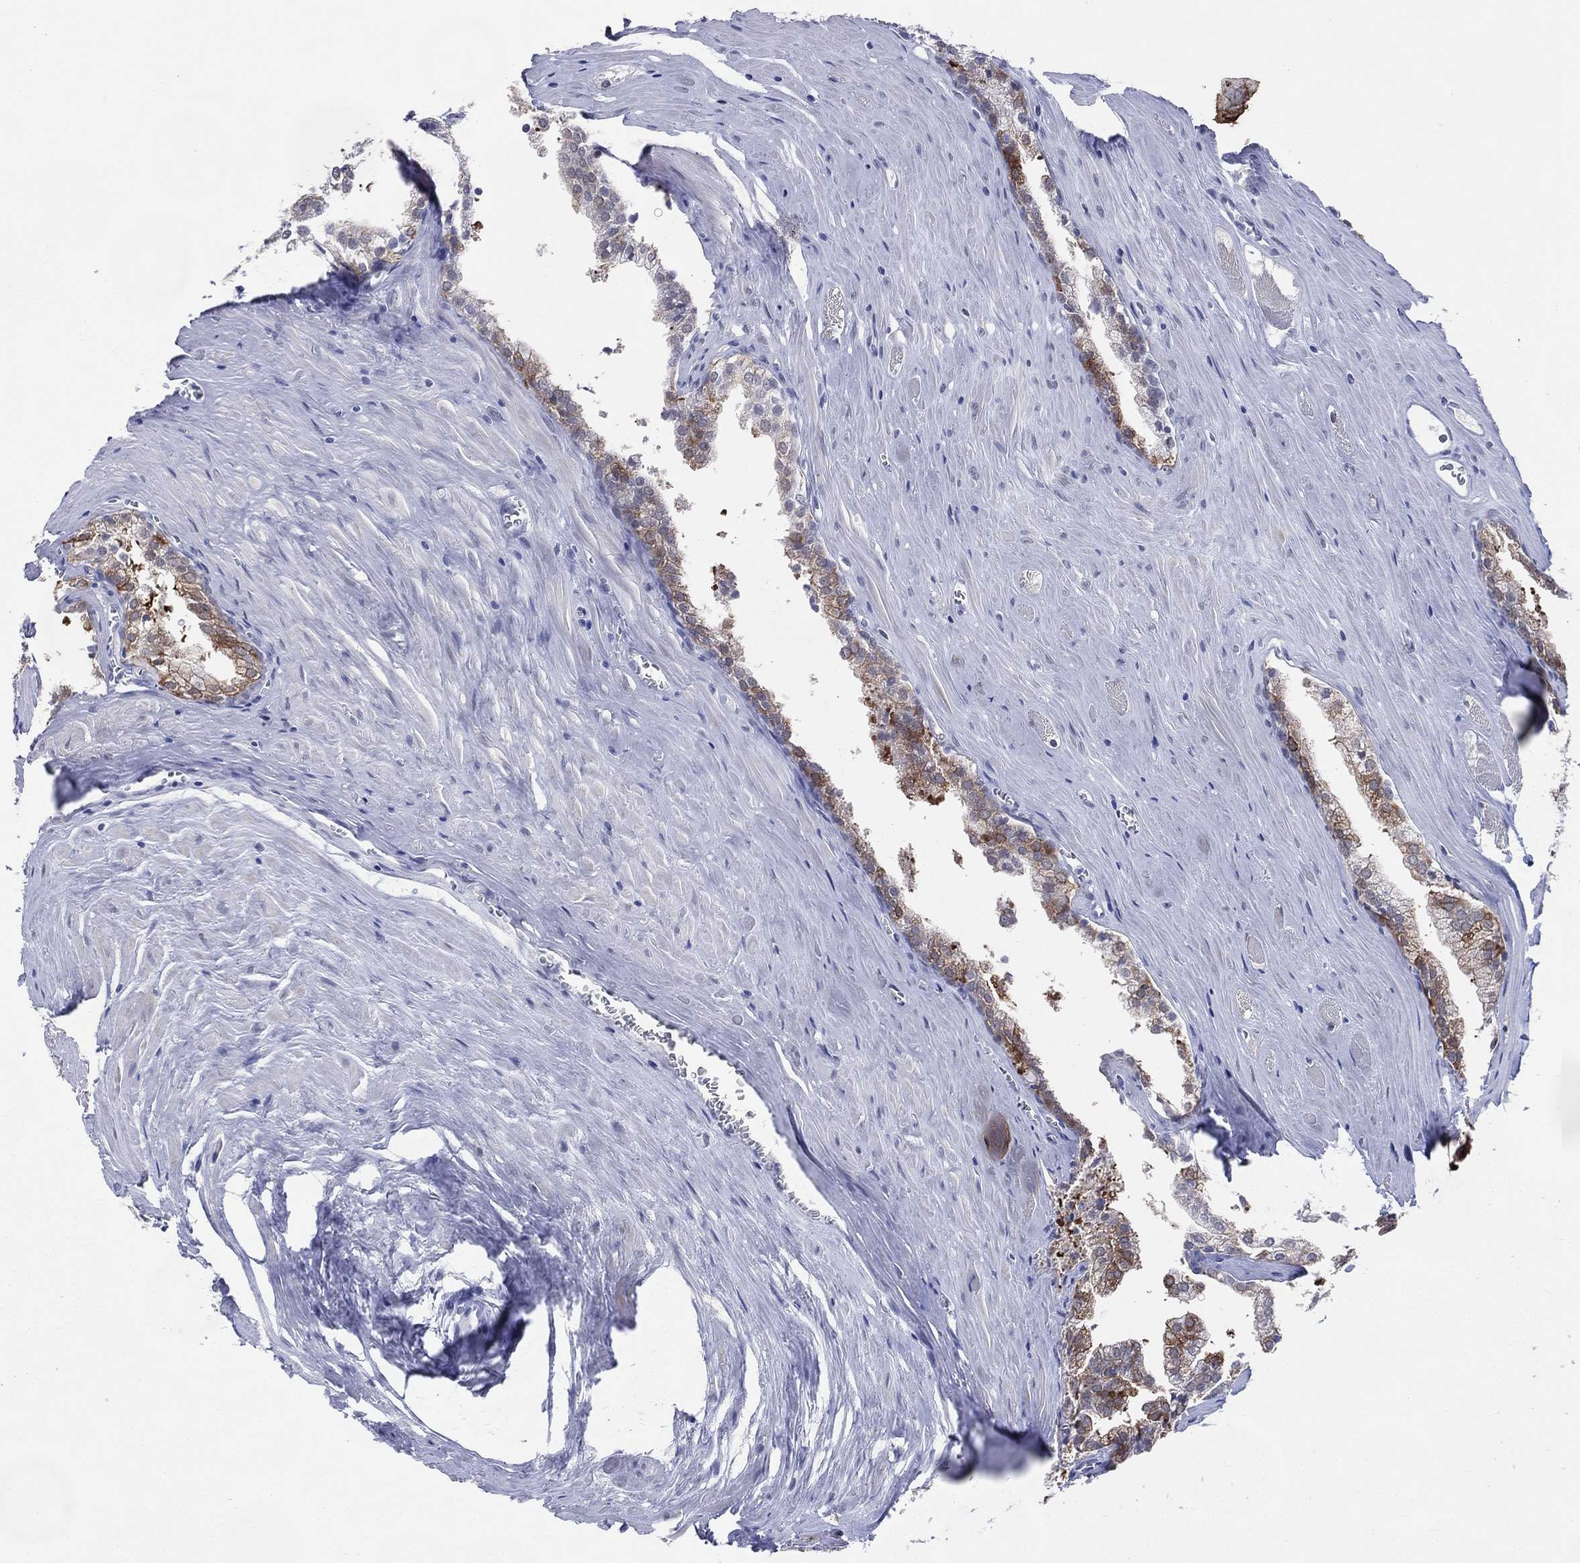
{"staining": {"intensity": "moderate", "quantity": ">75%", "location": "cytoplasmic/membranous"}, "tissue": "prostate cancer", "cell_type": "Tumor cells", "image_type": "cancer", "snomed": [{"axis": "morphology", "description": "Adenocarcinoma, NOS"}, {"axis": "topography", "description": "Prostate"}], "caption": "Approximately >75% of tumor cells in human prostate cancer show moderate cytoplasmic/membranous protein expression as visualized by brown immunohistochemical staining.", "gene": "CFAP58", "patient": {"sex": "male", "age": 72}}